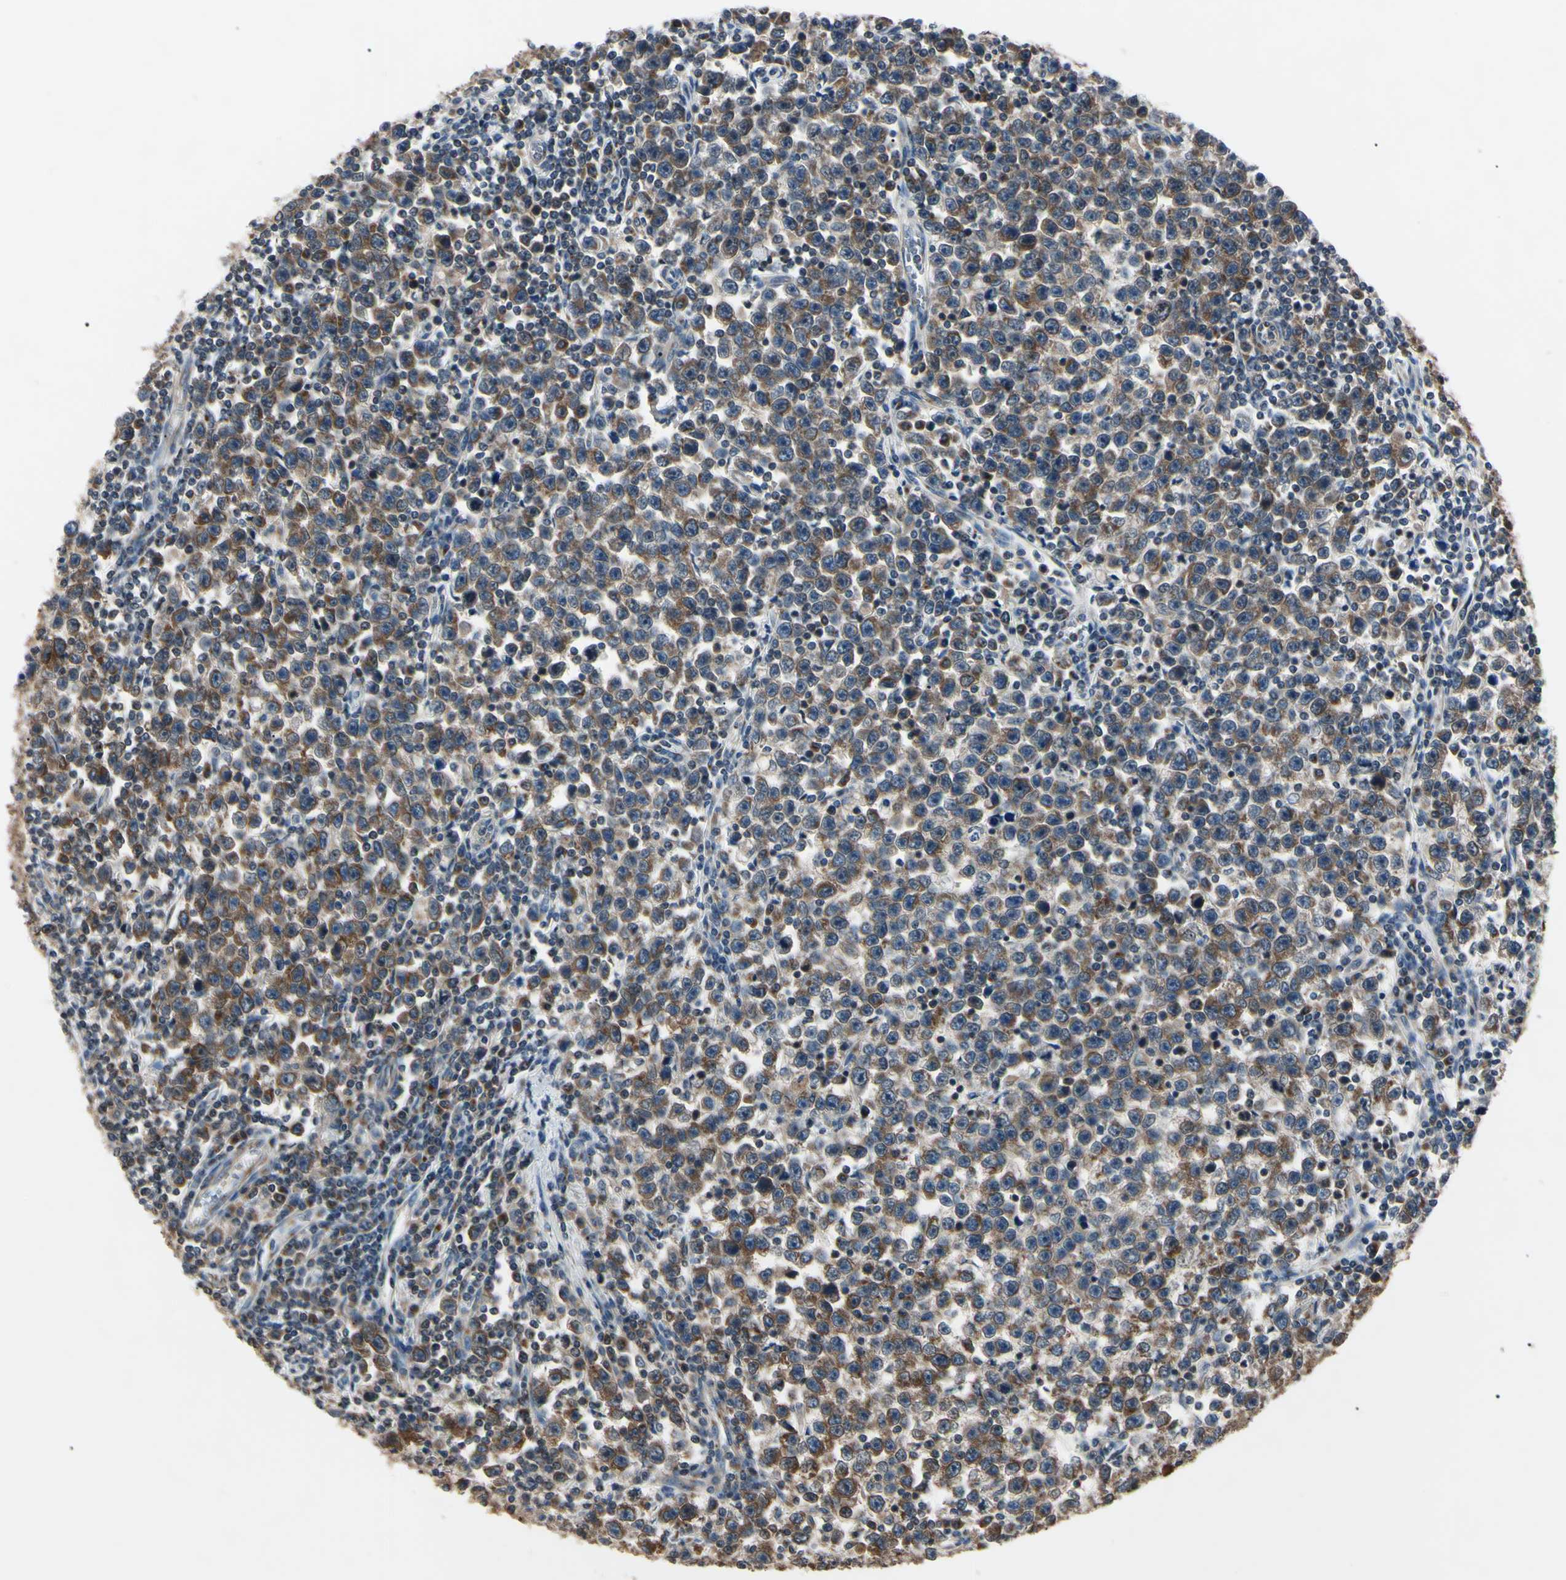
{"staining": {"intensity": "moderate", "quantity": "25%-75%", "location": "cytoplasmic/membranous"}, "tissue": "testis cancer", "cell_type": "Tumor cells", "image_type": "cancer", "snomed": [{"axis": "morphology", "description": "Seminoma, NOS"}, {"axis": "topography", "description": "Testis"}], "caption": "Immunohistochemistry (IHC) of human testis cancer (seminoma) demonstrates medium levels of moderate cytoplasmic/membranous expression in approximately 25%-75% of tumor cells. (DAB (3,3'-diaminobenzidine) = brown stain, brightfield microscopy at high magnification).", "gene": "MAPRE1", "patient": {"sex": "male", "age": 43}}